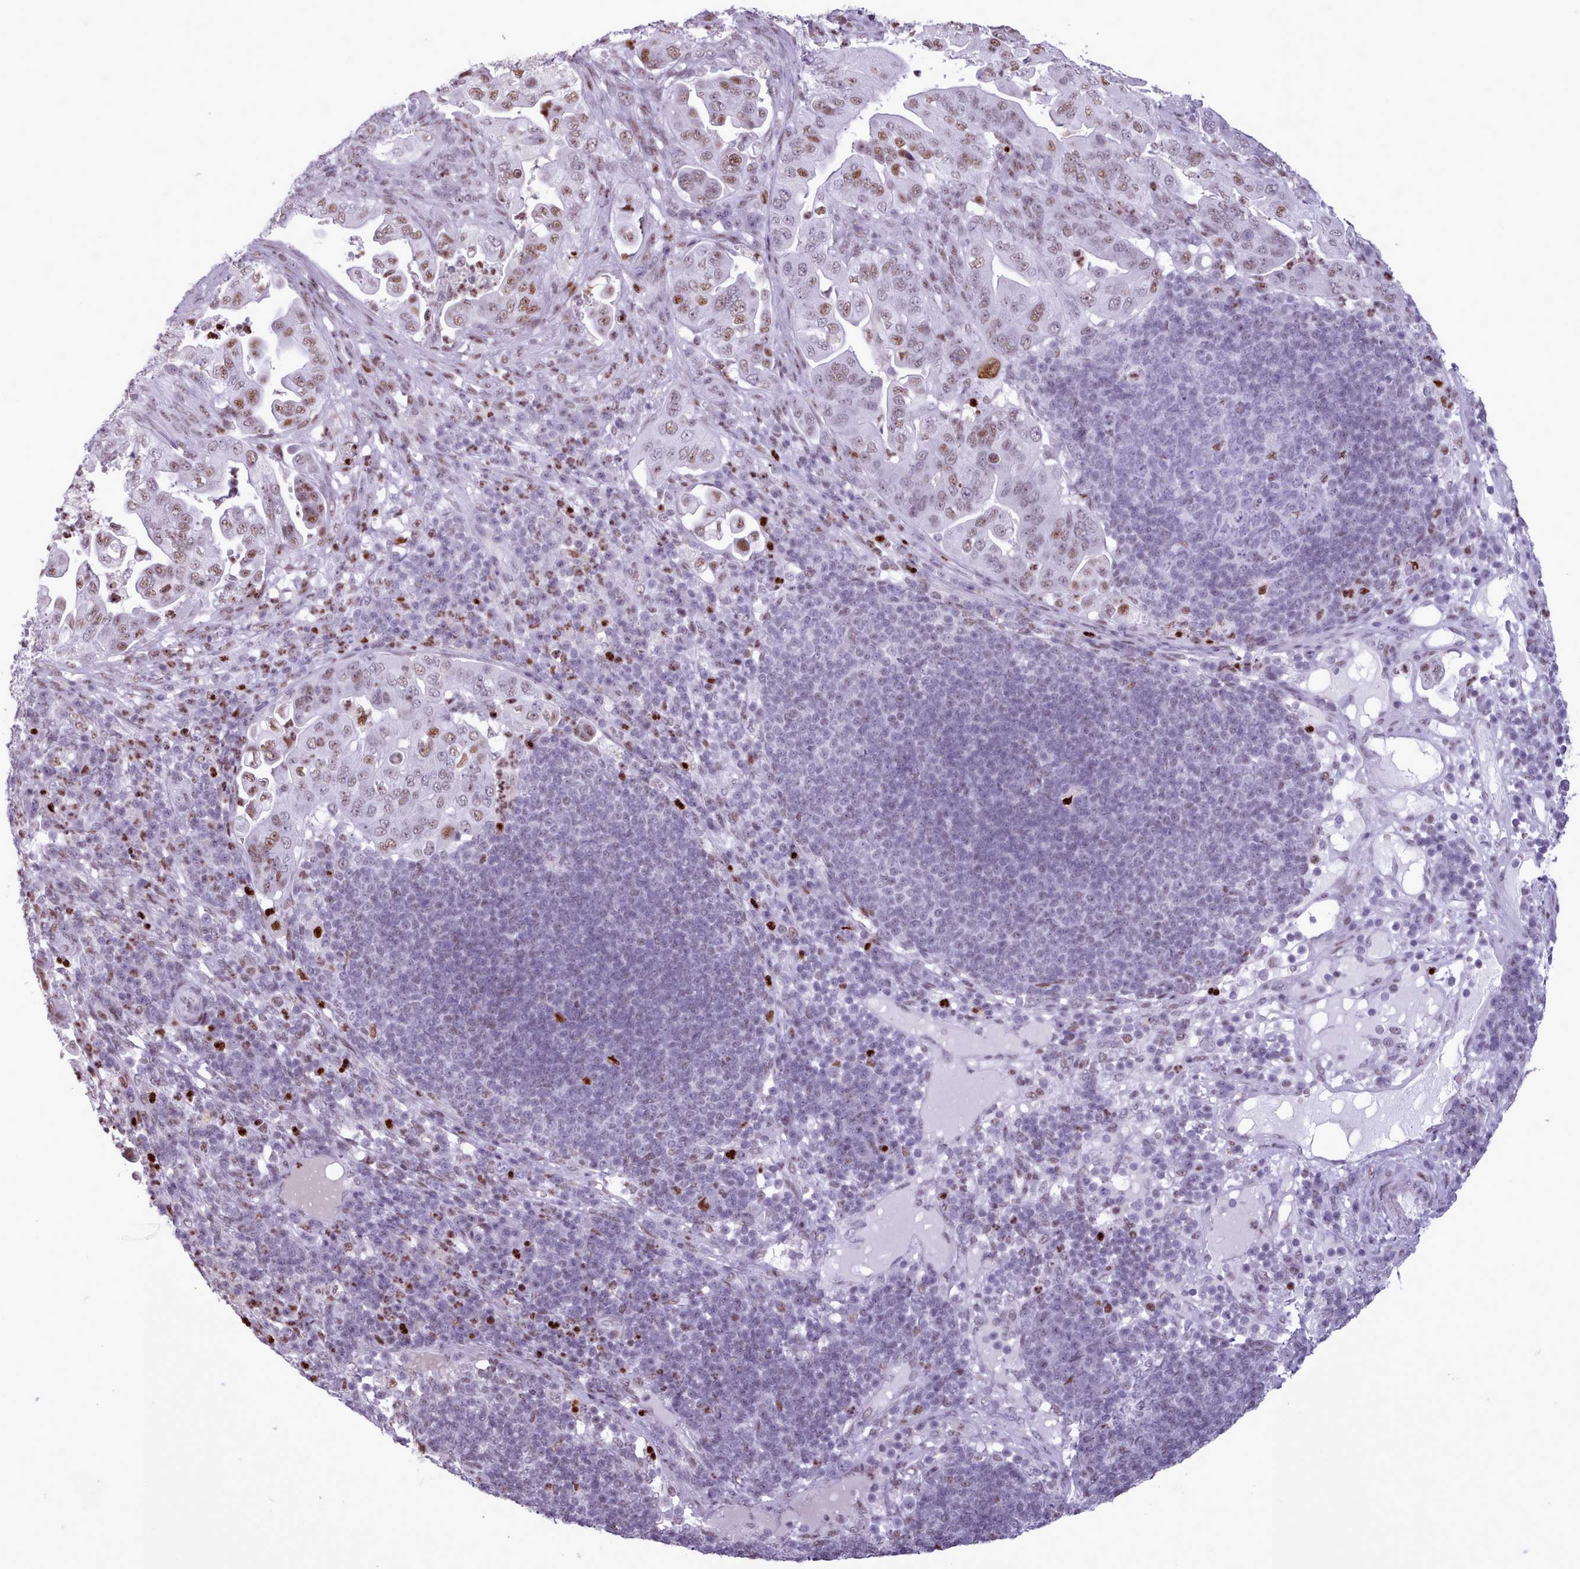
{"staining": {"intensity": "moderate", "quantity": ">75%", "location": "nuclear"}, "tissue": "pancreatic cancer", "cell_type": "Tumor cells", "image_type": "cancer", "snomed": [{"axis": "morphology", "description": "Adenocarcinoma, NOS"}, {"axis": "topography", "description": "Pancreas"}], "caption": "Moderate nuclear positivity for a protein is appreciated in approximately >75% of tumor cells of adenocarcinoma (pancreatic) using immunohistochemistry (IHC).", "gene": "SRSF4", "patient": {"sex": "female", "age": 63}}